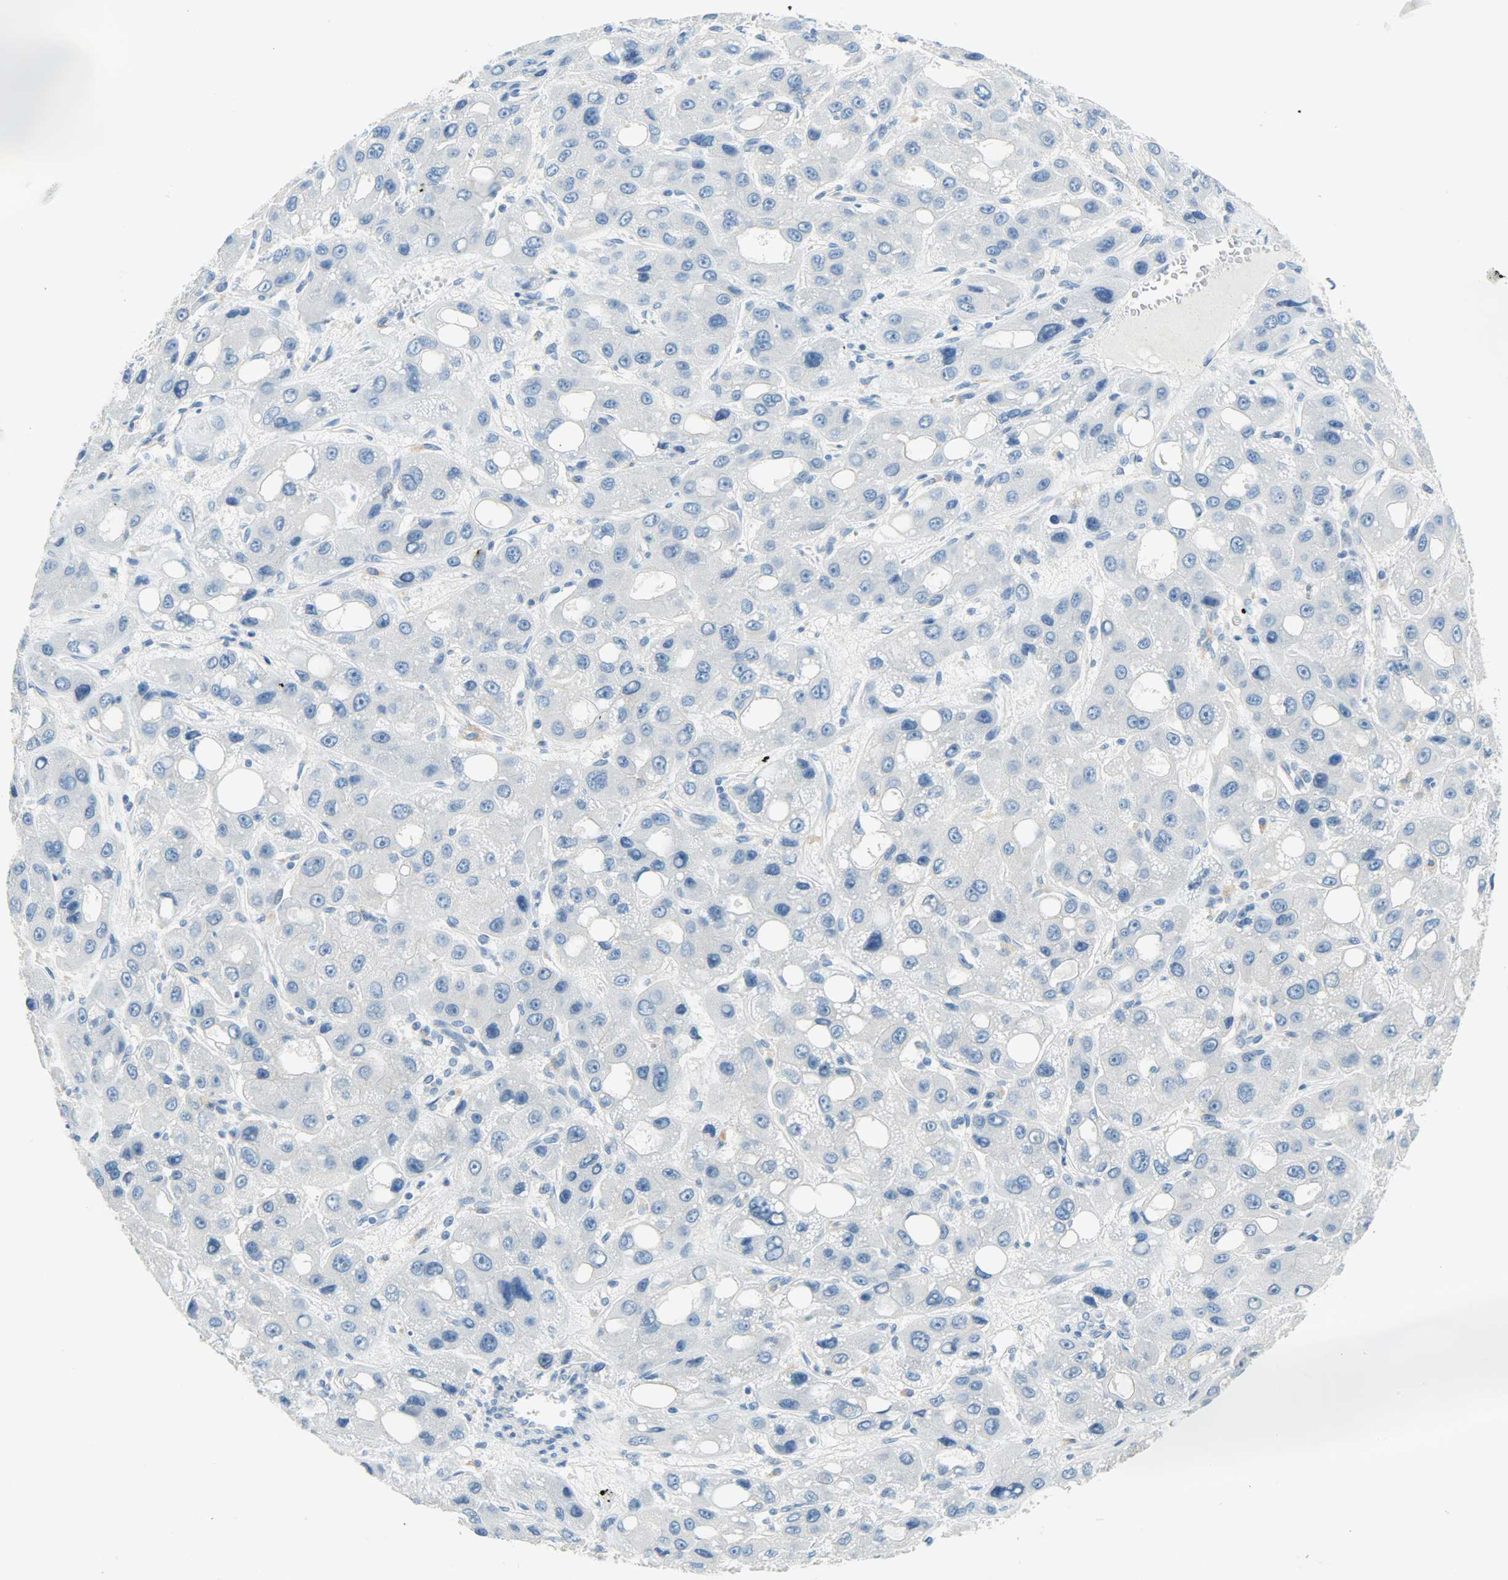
{"staining": {"intensity": "negative", "quantity": "none", "location": "none"}, "tissue": "liver cancer", "cell_type": "Tumor cells", "image_type": "cancer", "snomed": [{"axis": "morphology", "description": "Carcinoma, Hepatocellular, NOS"}, {"axis": "topography", "description": "Liver"}], "caption": "Protein analysis of liver cancer displays no significant positivity in tumor cells.", "gene": "PROM1", "patient": {"sex": "male", "age": 55}}